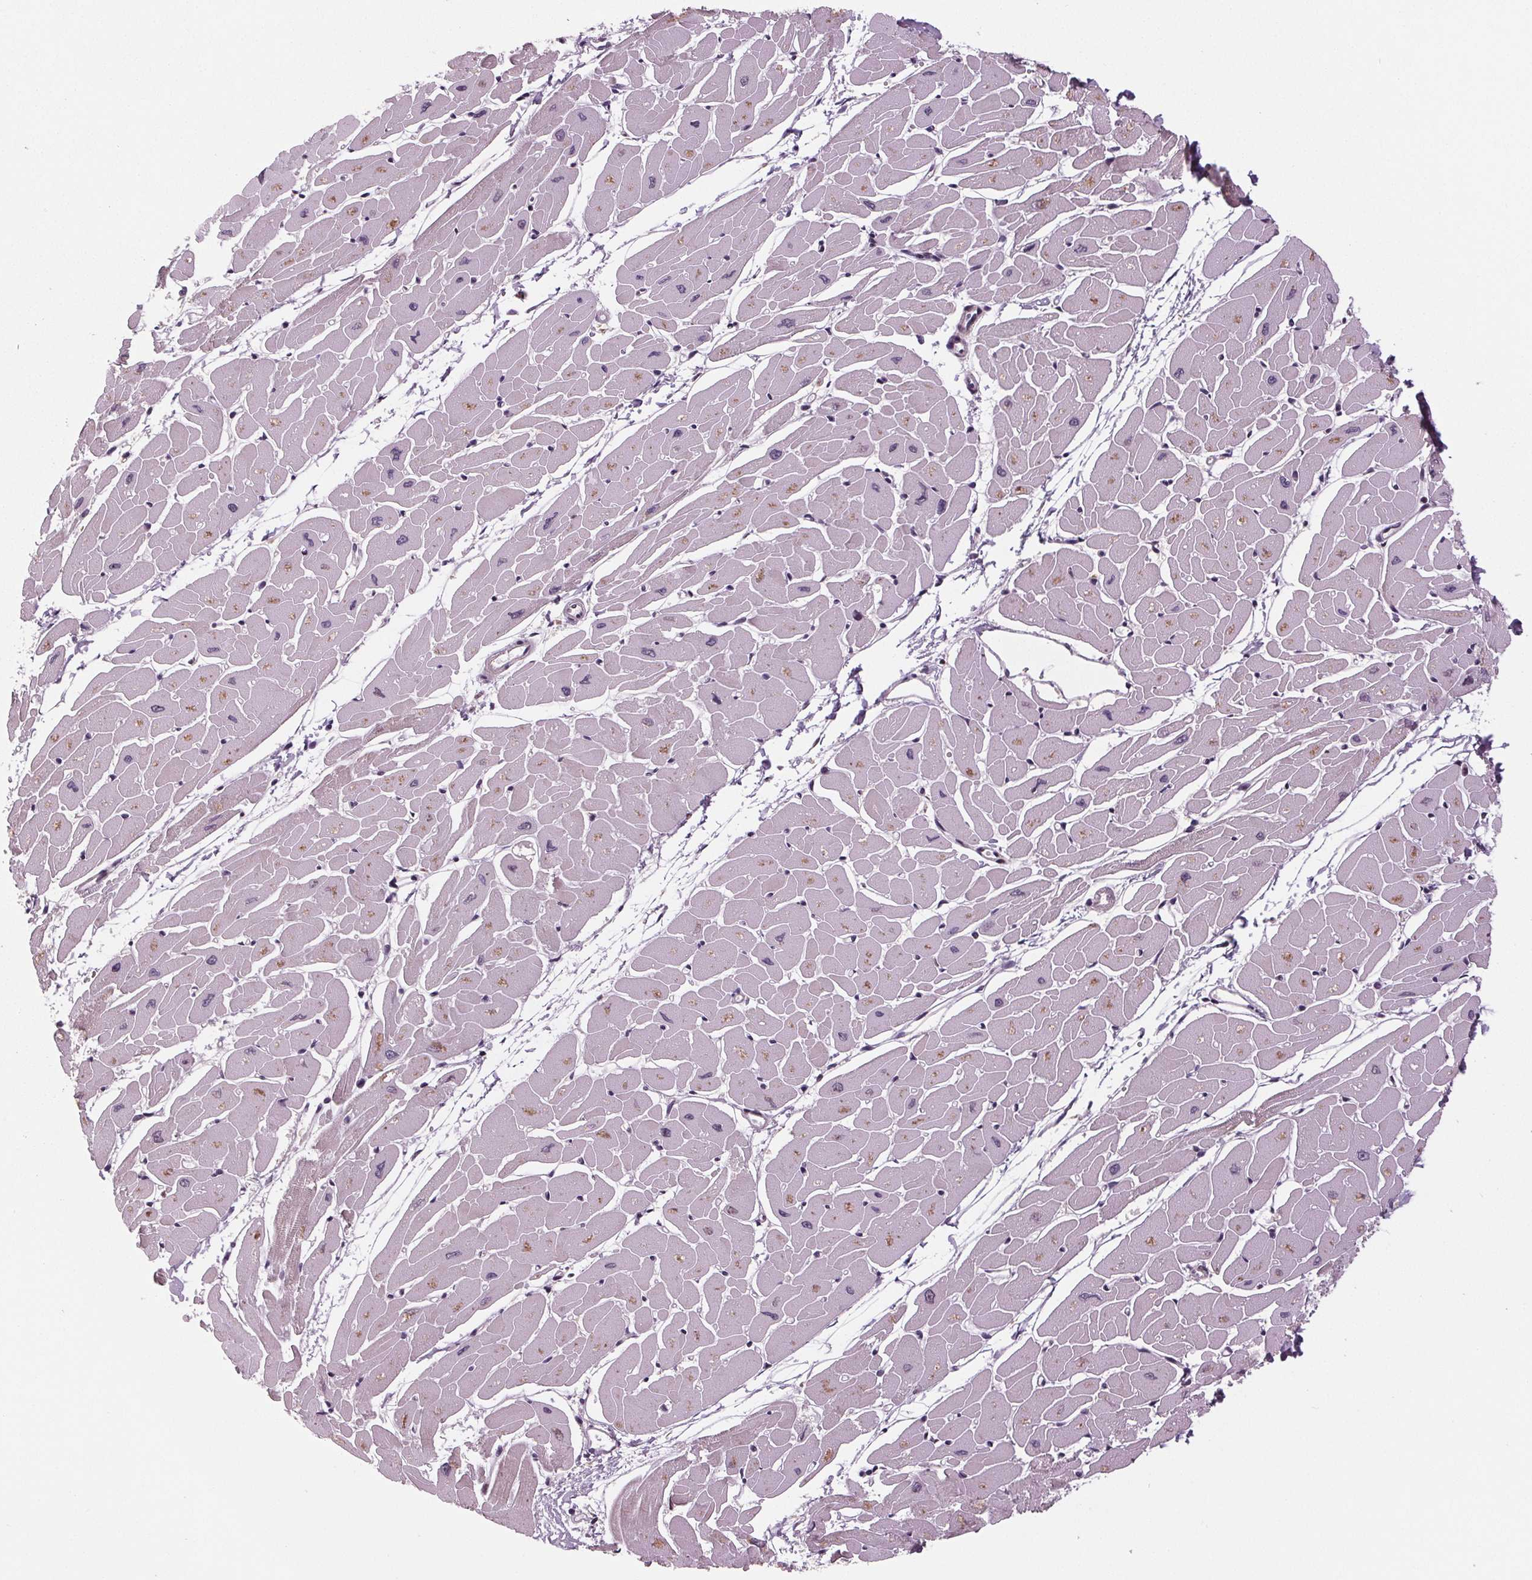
{"staining": {"intensity": "weak", "quantity": "<25%", "location": "cytoplasmic/membranous"}, "tissue": "heart muscle", "cell_type": "Cardiomyocytes", "image_type": "normal", "snomed": [{"axis": "morphology", "description": "Normal tissue, NOS"}, {"axis": "topography", "description": "Heart"}], "caption": "This is a micrograph of immunohistochemistry (IHC) staining of normal heart muscle, which shows no expression in cardiomyocytes. (DAB immunohistochemistry (IHC), high magnification).", "gene": "STAT3", "patient": {"sex": "male", "age": 57}}